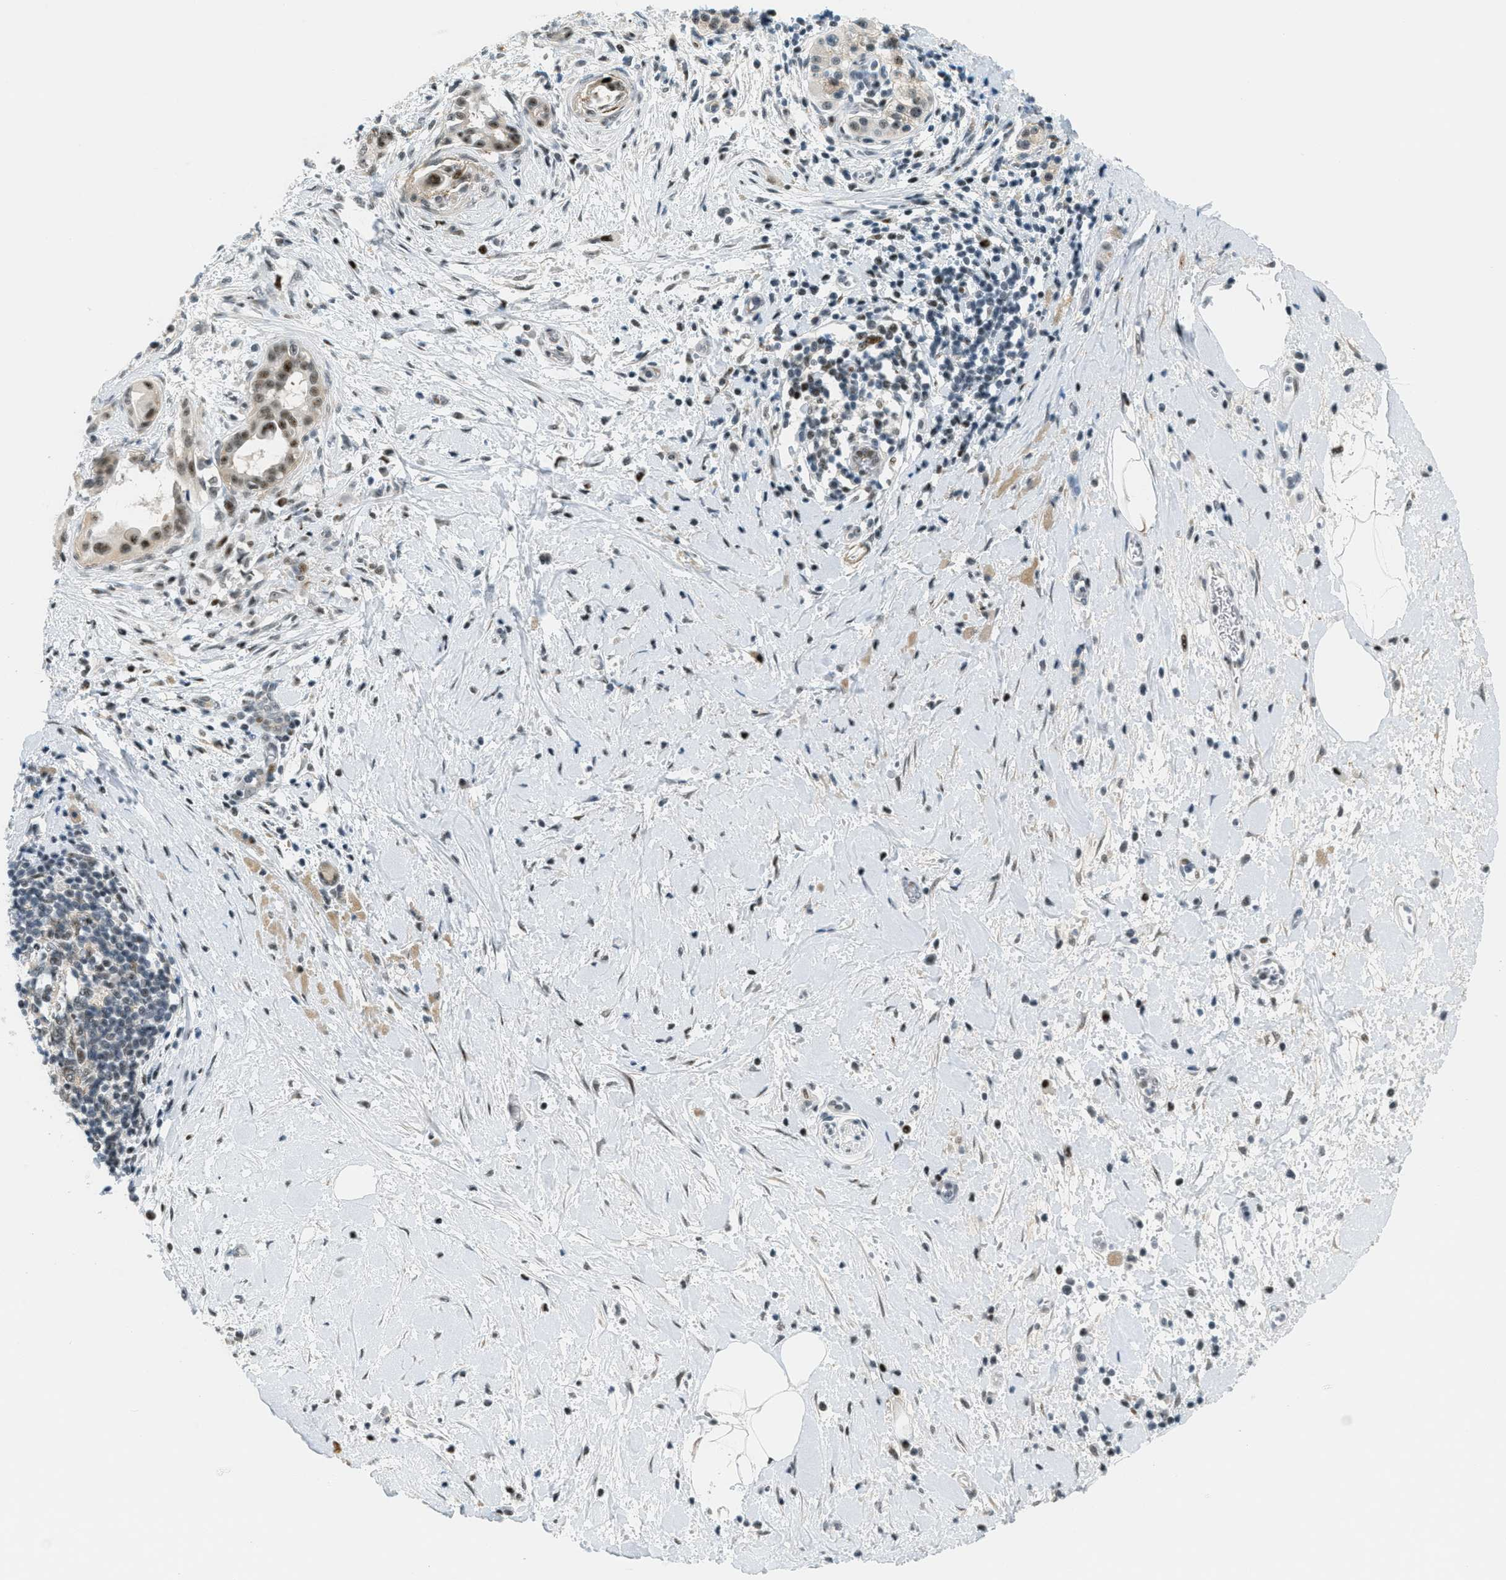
{"staining": {"intensity": "weak", "quantity": "25%-75%", "location": "nuclear"}, "tissue": "pancreatic cancer", "cell_type": "Tumor cells", "image_type": "cancer", "snomed": [{"axis": "morphology", "description": "Adenocarcinoma, NOS"}, {"axis": "topography", "description": "Pancreas"}], "caption": "High-magnification brightfield microscopy of pancreatic cancer (adenocarcinoma) stained with DAB (brown) and counterstained with hematoxylin (blue). tumor cells exhibit weak nuclear expression is present in about25%-75% of cells. (DAB IHC with brightfield microscopy, high magnification).", "gene": "ZDHHC23", "patient": {"sex": "male", "age": 55}}